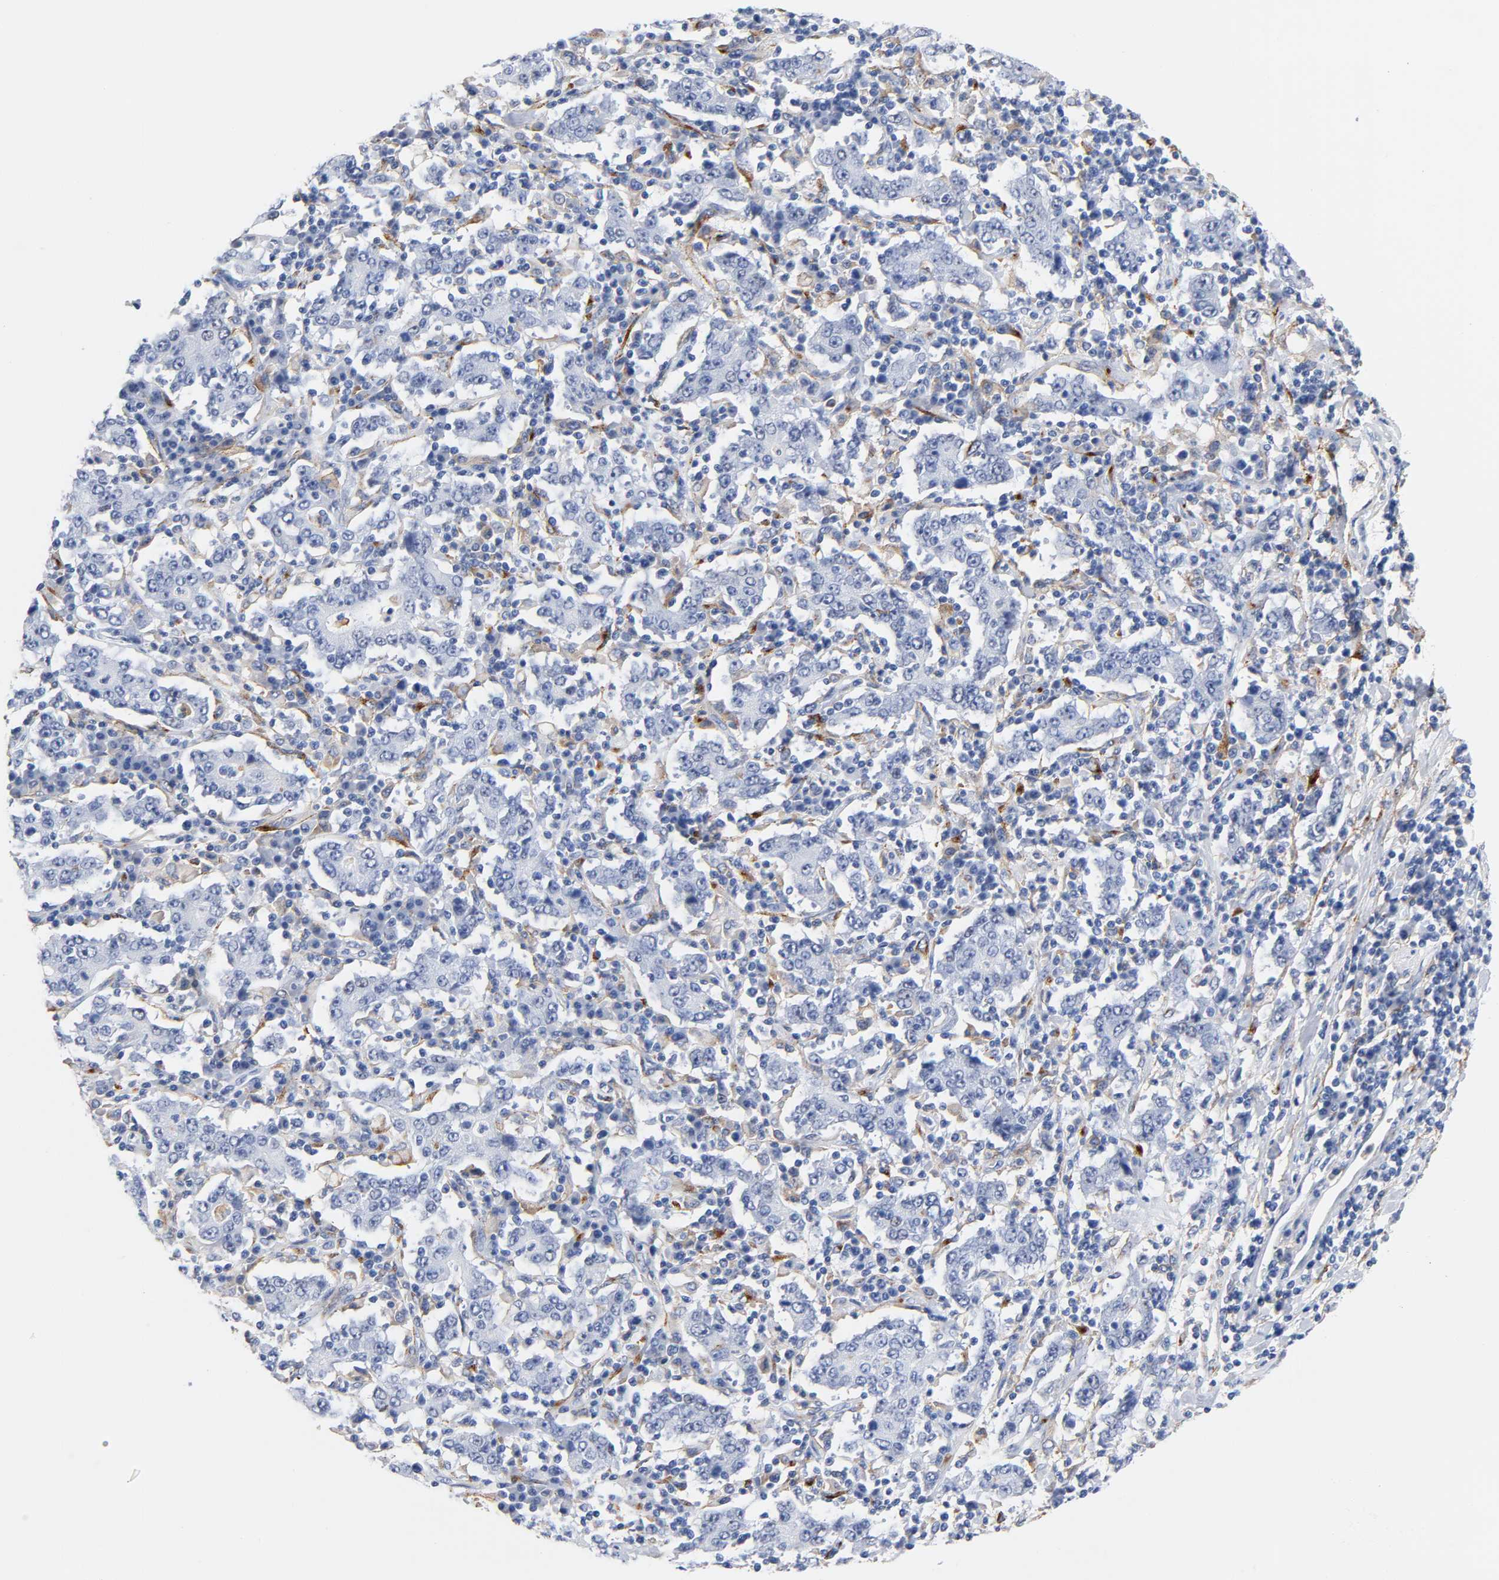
{"staining": {"intensity": "negative", "quantity": "none", "location": "none"}, "tissue": "stomach cancer", "cell_type": "Tumor cells", "image_type": "cancer", "snomed": [{"axis": "morphology", "description": "Normal tissue, NOS"}, {"axis": "morphology", "description": "Adenocarcinoma, NOS"}, {"axis": "topography", "description": "Stomach, upper"}, {"axis": "topography", "description": "Stomach"}], "caption": "Immunohistochemical staining of human stomach cancer demonstrates no significant expression in tumor cells.", "gene": "LRP1", "patient": {"sex": "male", "age": 59}}